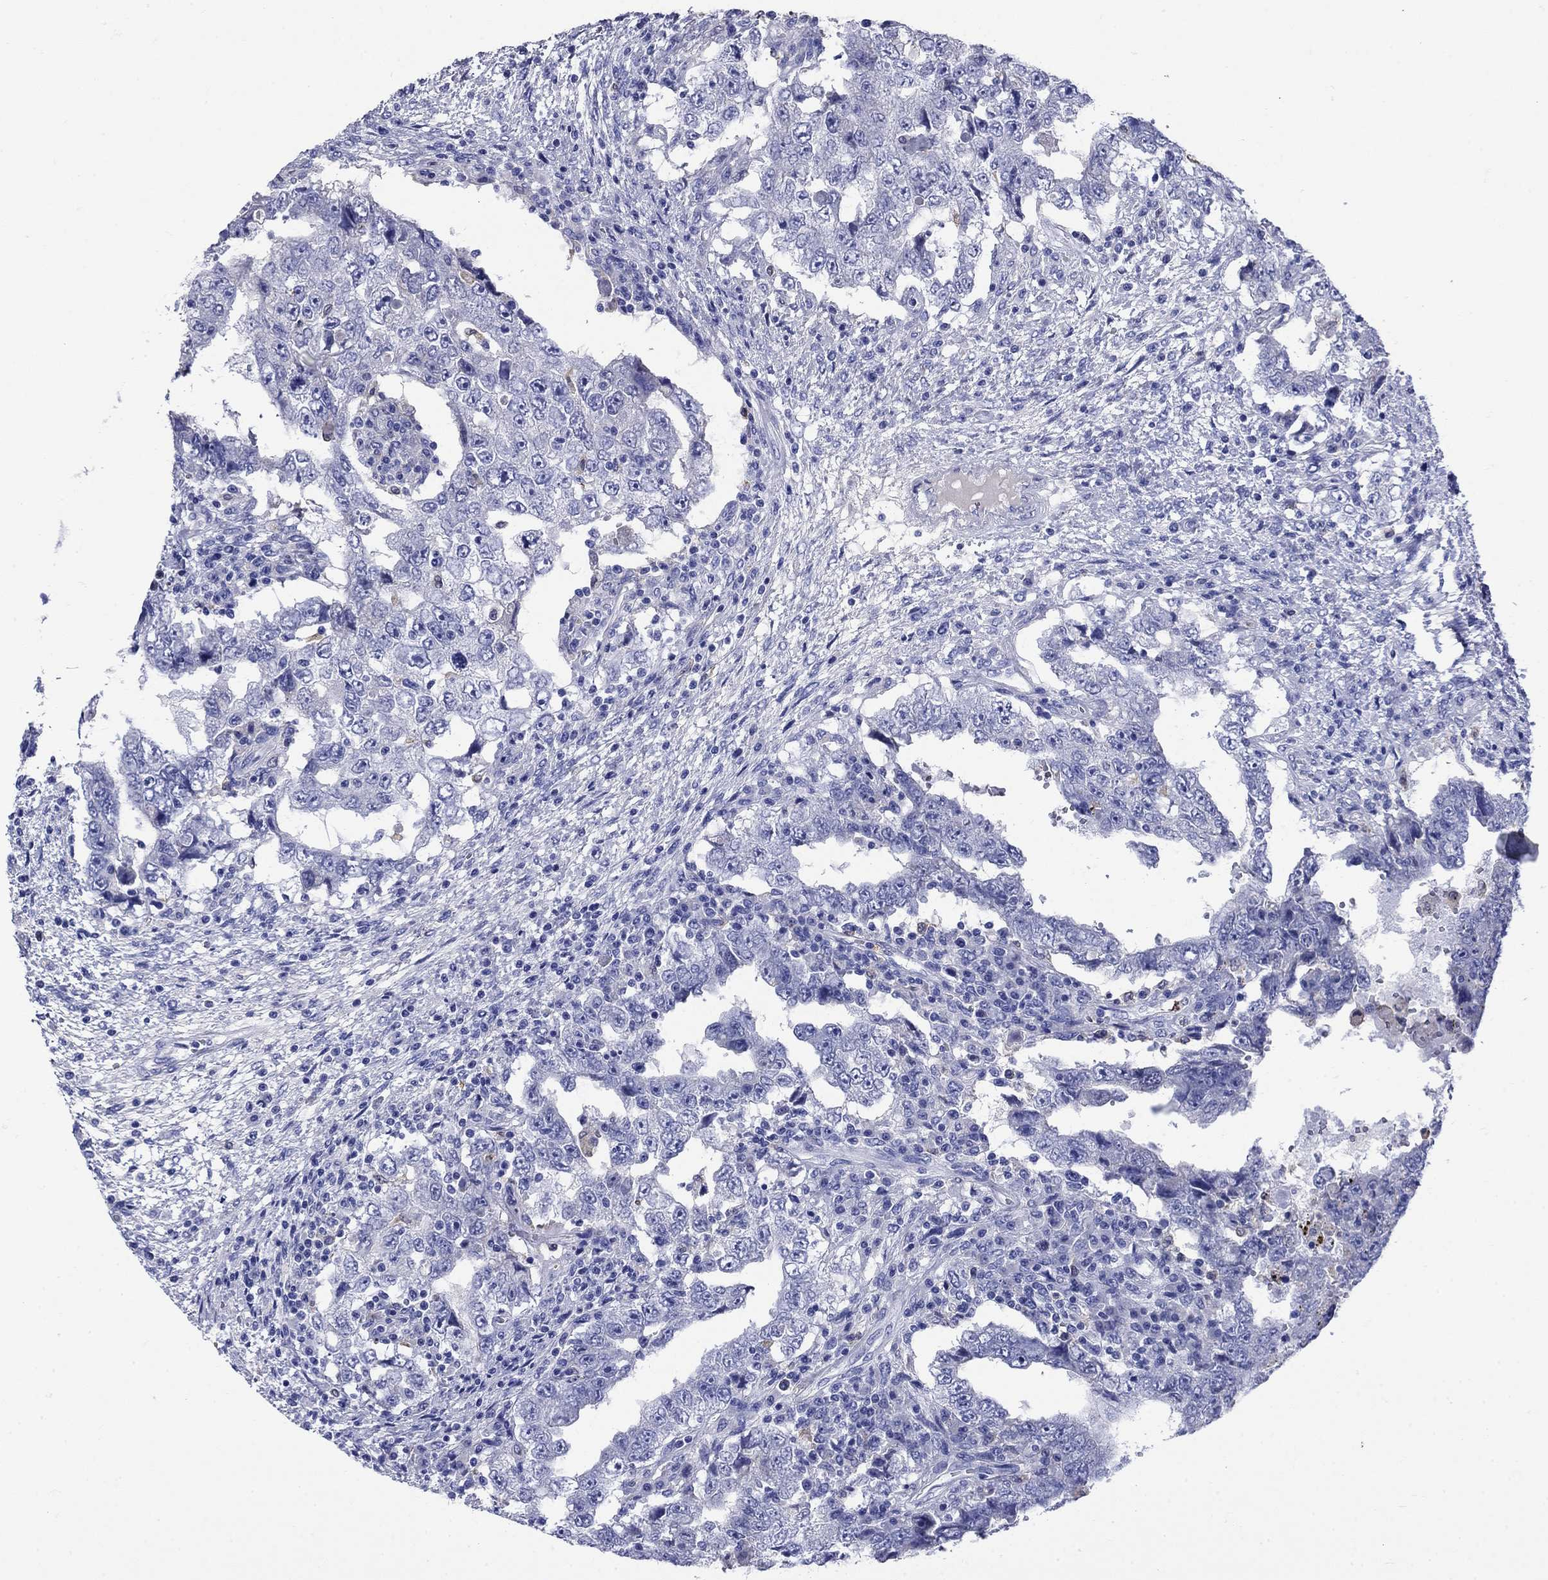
{"staining": {"intensity": "negative", "quantity": "none", "location": "none"}, "tissue": "testis cancer", "cell_type": "Tumor cells", "image_type": "cancer", "snomed": [{"axis": "morphology", "description": "Carcinoma, Embryonal, NOS"}, {"axis": "topography", "description": "Testis"}], "caption": "This is an immunohistochemistry histopathology image of testis cancer. There is no staining in tumor cells.", "gene": "TFR2", "patient": {"sex": "male", "age": 26}}